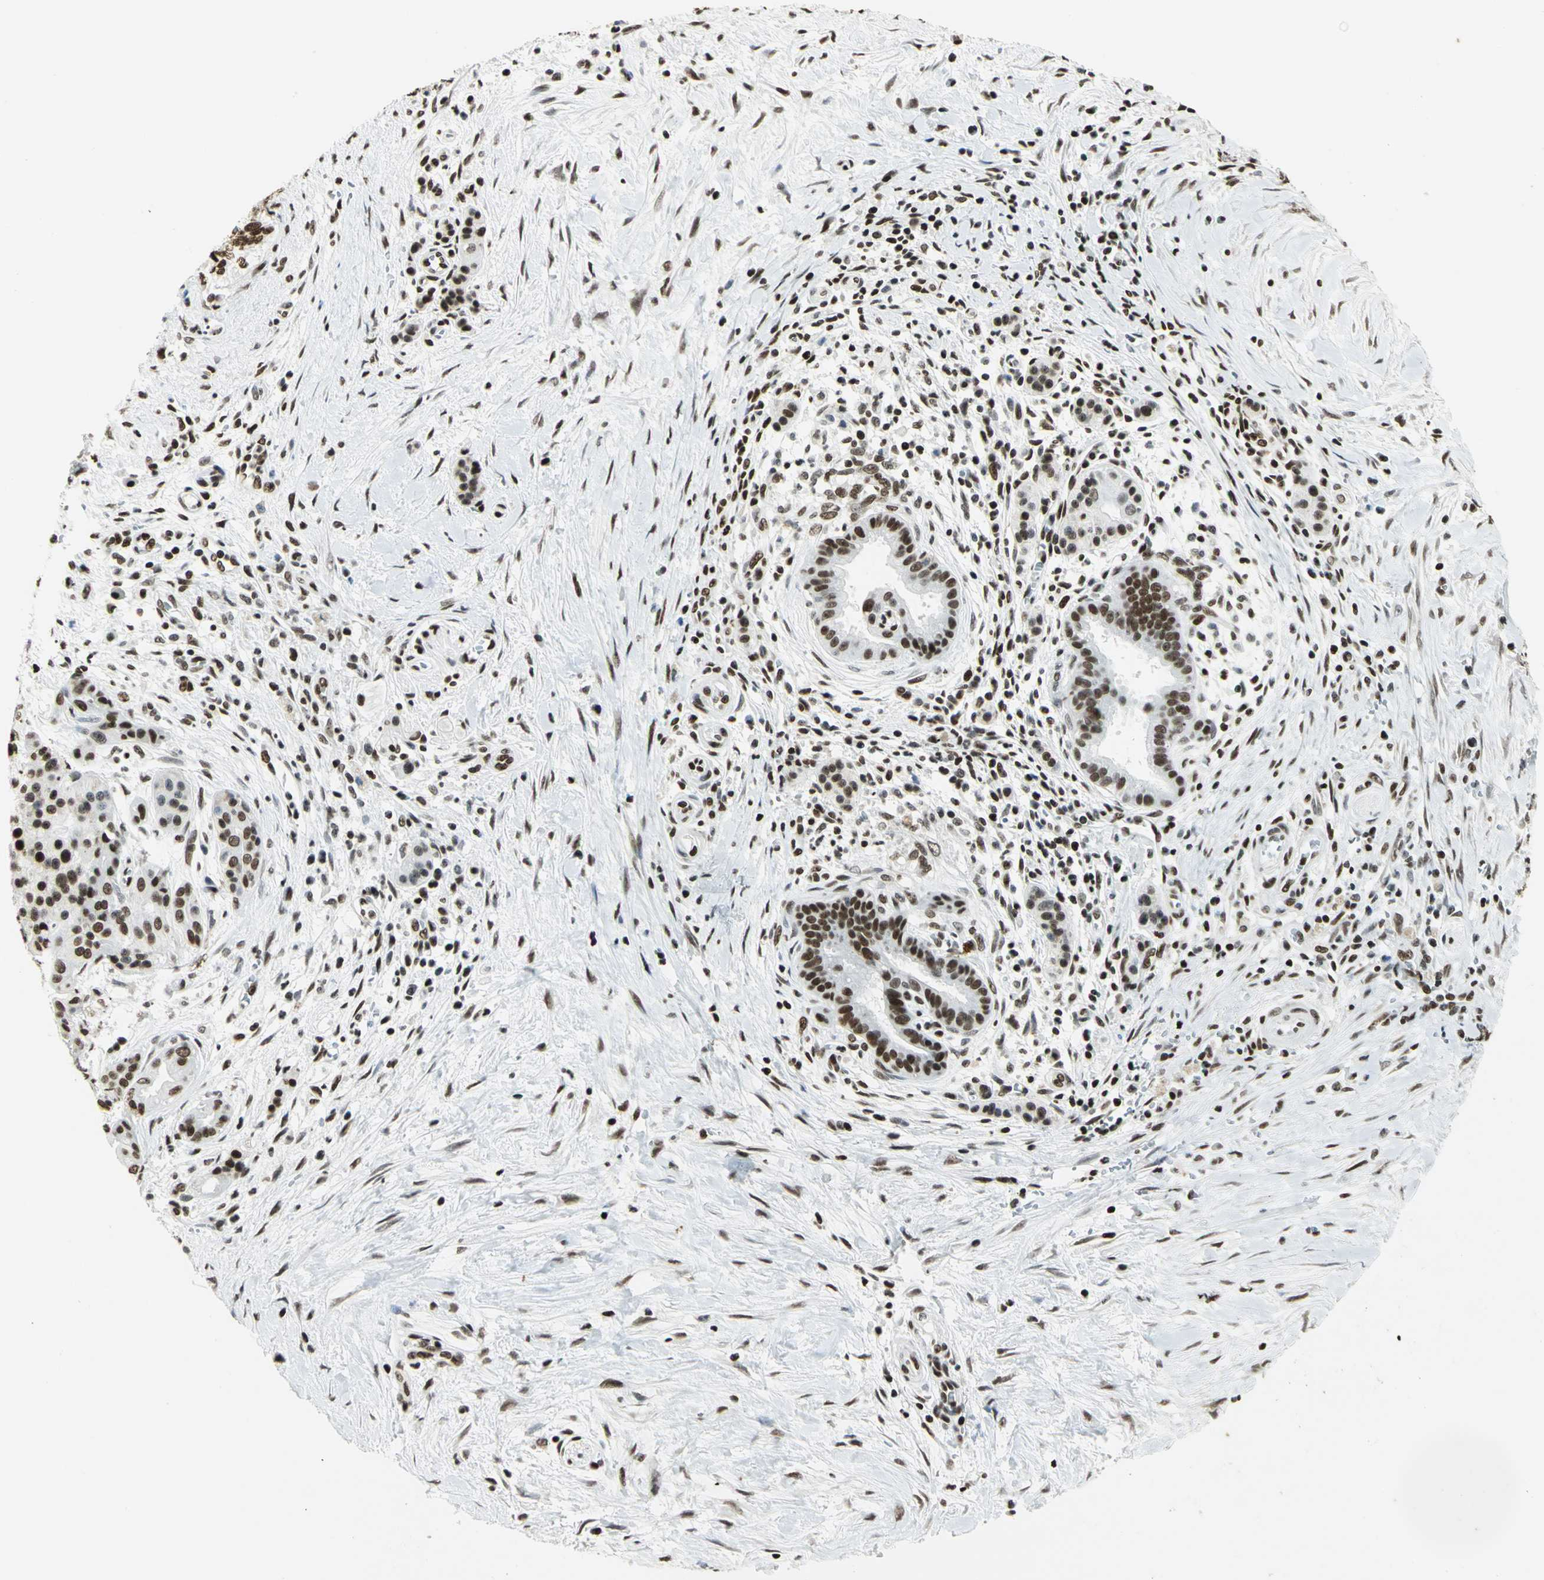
{"staining": {"intensity": "strong", "quantity": ">75%", "location": "nuclear"}, "tissue": "pancreatic cancer", "cell_type": "Tumor cells", "image_type": "cancer", "snomed": [{"axis": "morphology", "description": "Adenocarcinoma, NOS"}, {"axis": "topography", "description": "Pancreas"}], "caption": "High-power microscopy captured an immunohistochemistry photomicrograph of adenocarcinoma (pancreatic), revealing strong nuclear staining in approximately >75% of tumor cells.", "gene": "HMGB1", "patient": {"sex": "male", "age": 59}}